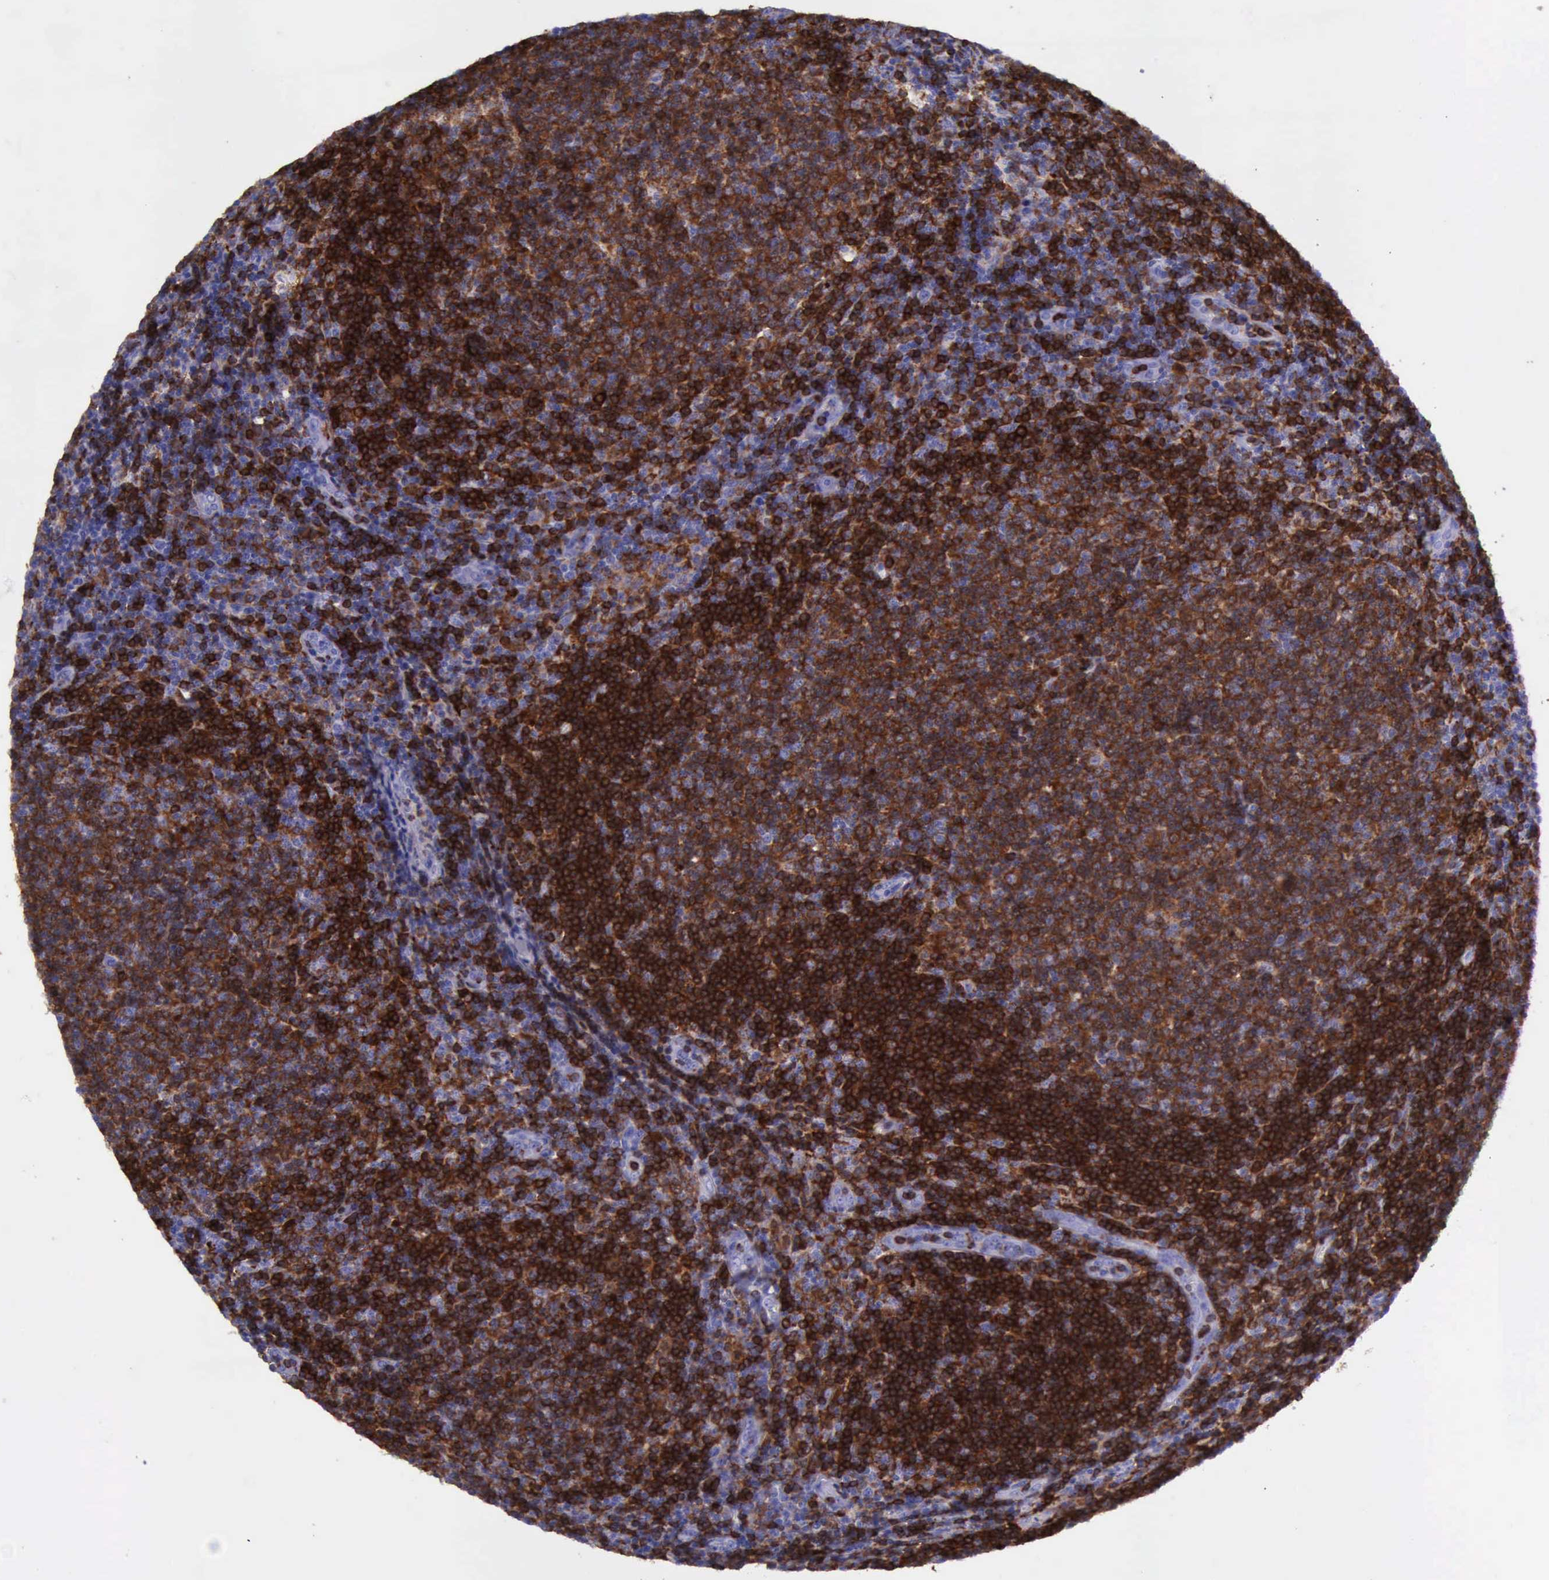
{"staining": {"intensity": "strong", "quantity": ">75%", "location": "cytoplasmic/membranous"}, "tissue": "lymphoma", "cell_type": "Tumor cells", "image_type": "cancer", "snomed": [{"axis": "morphology", "description": "Malignant lymphoma, non-Hodgkin's type, Low grade"}, {"axis": "topography", "description": "Lymph node"}], "caption": "There is high levels of strong cytoplasmic/membranous staining in tumor cells of low-grade malignant lymphoma, non-Hodgkin's type, as demonstrated by immunohistochemical staining (brown color).", "gene": "BTK", "patient": {"sex": "male", "age": 49}}